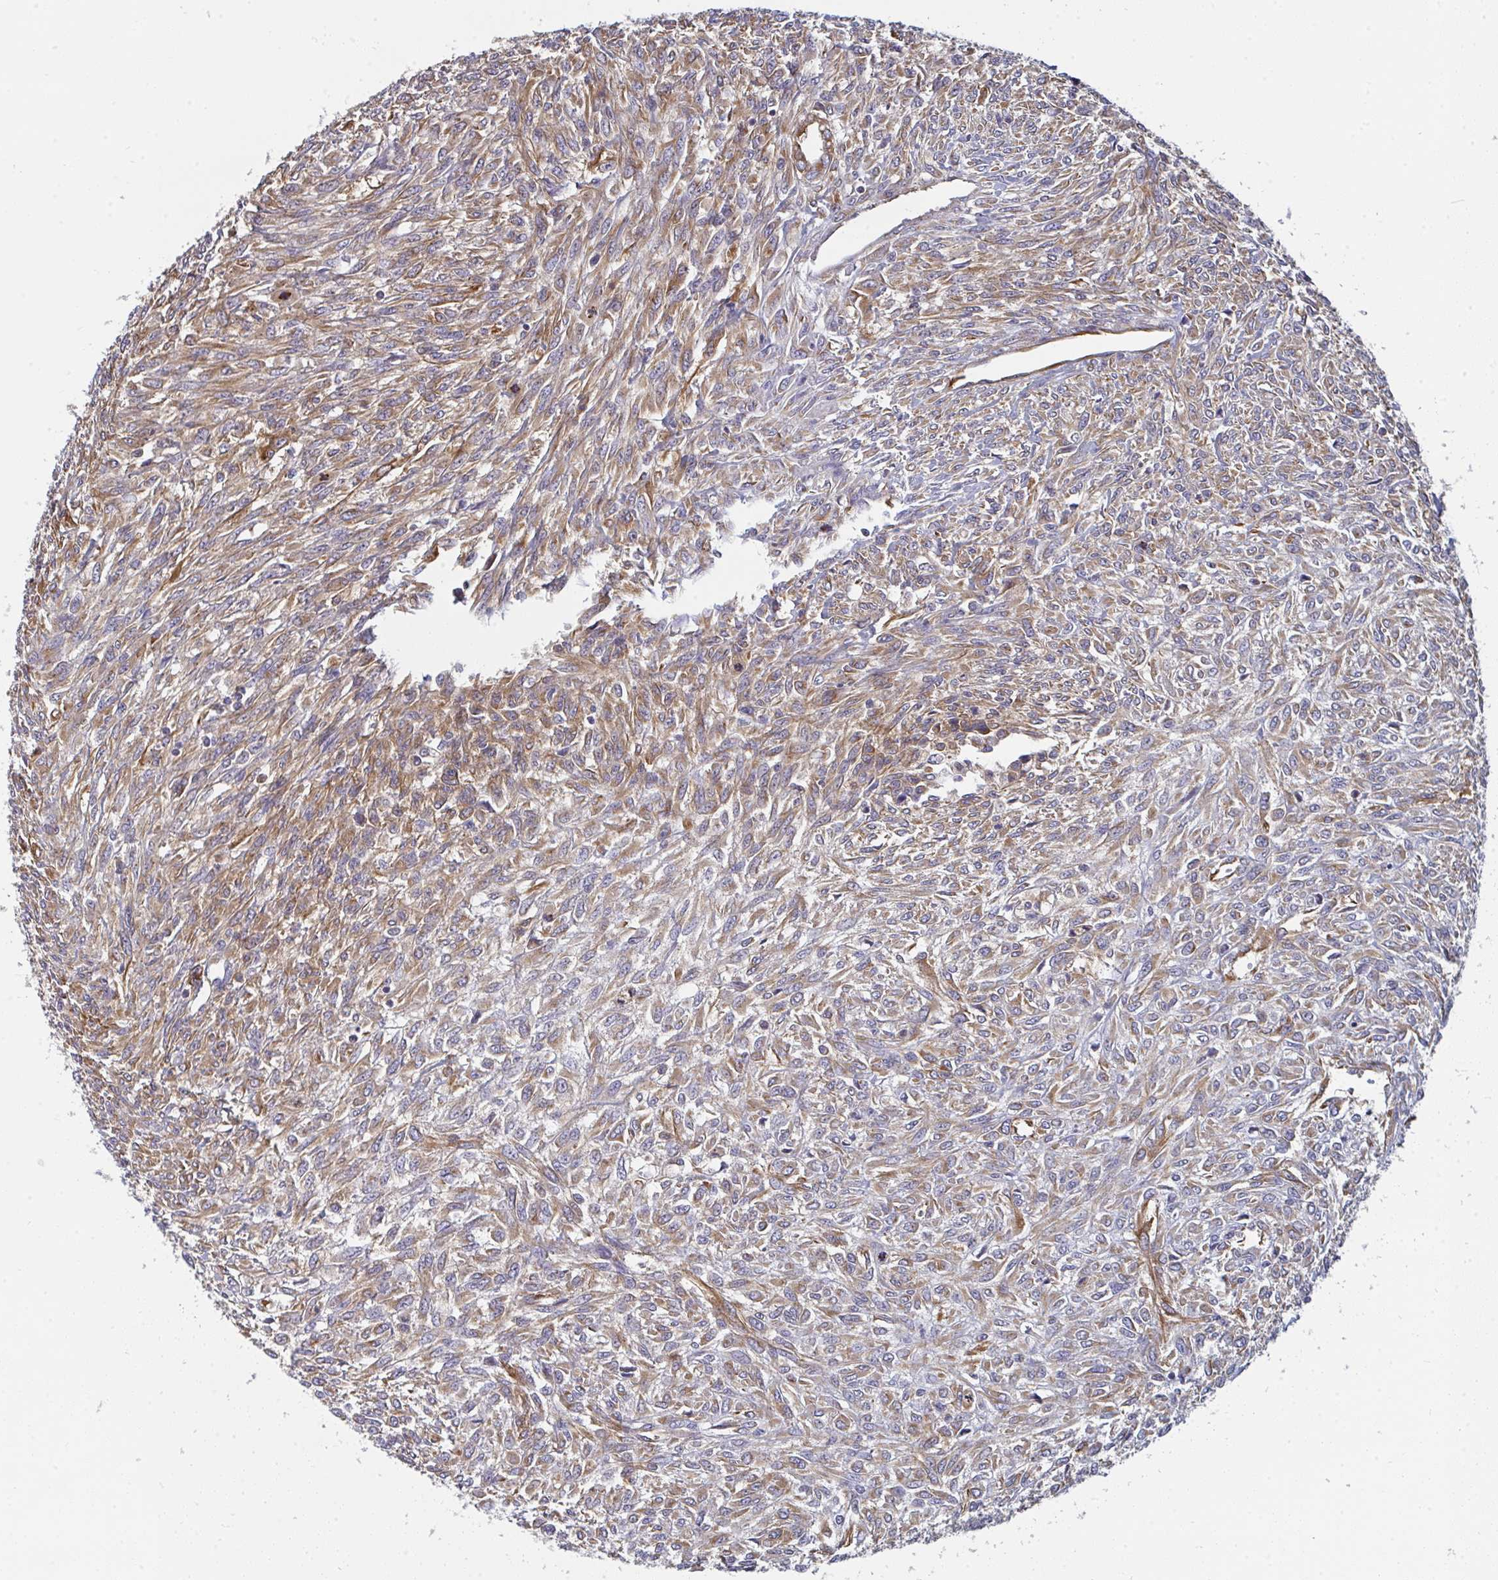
{"staining": {"intensity": "moderate", "quantity": ">75%", "location": "cytoplasmic/membranous"}, "tissue": "renal cancer", "cell_type": "Tumor cells", "image_type": "cancer", "snomed": [{"axis": "morphology", "description": "Adenocarcinoma, NOS"}, {"axis": "topography", "description": "Kidney"}], "caption": "Renal adenocarcinoma stained with DAB (3,3'-diaminobenzidine) immunohistochemistry (IHC) reveals medium levels of moderate cytoplasmic/membranous expression in about >75% of tumor cells.", "gene": "DYNC1I2", "patient": {"sex": "male", "age": 58}}